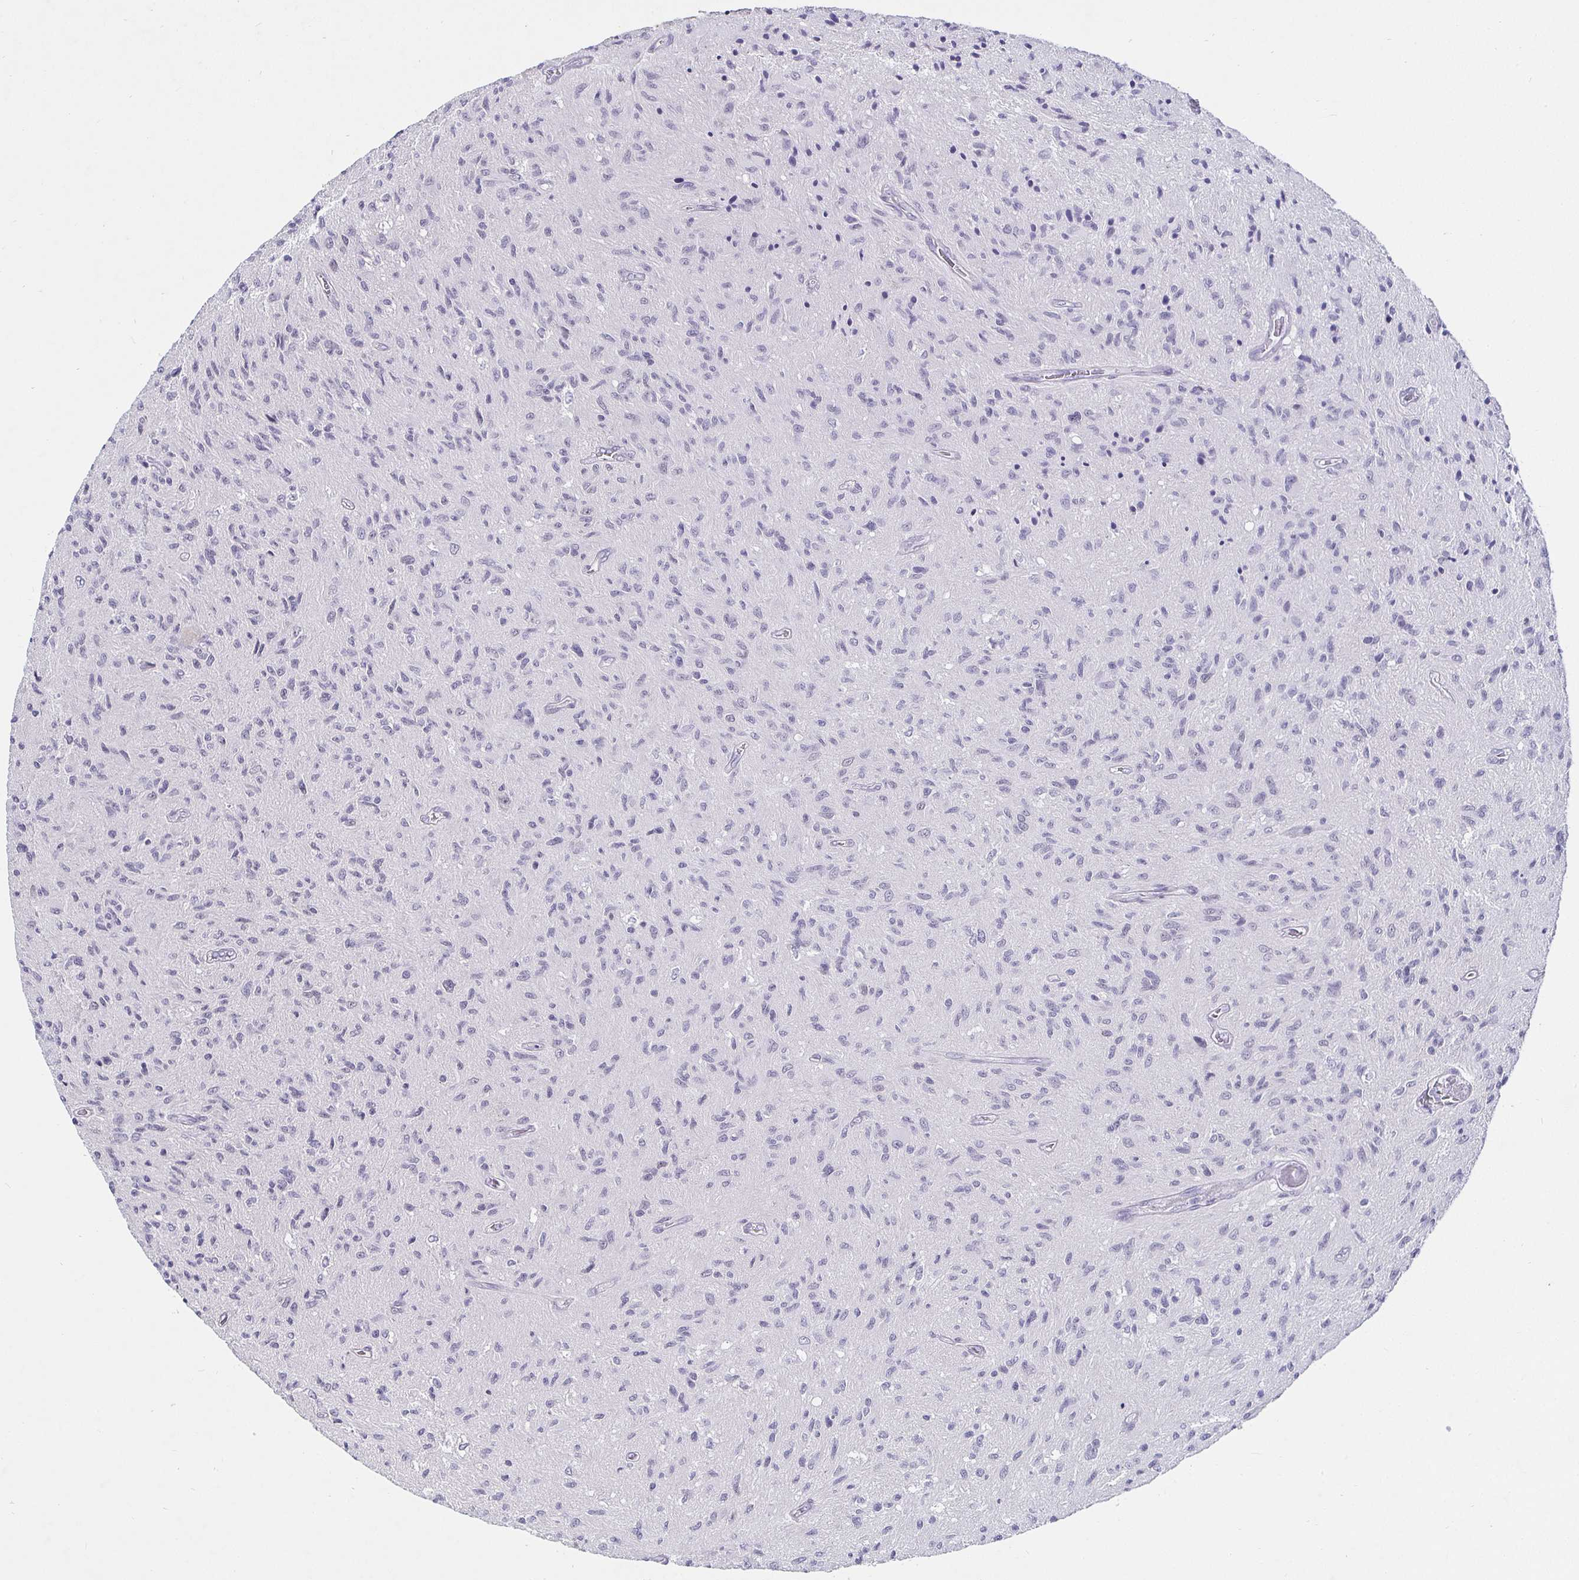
{"staining": {"intensity": "negative", "quantity": "none", "location": "none"}, "tissue": "glioma", "cell_type": "Tumor cells", "image_type": "cancer", "snomed": [{"axis": "morphology", "description": "Glioma, malignant, High grade"}, {"axis": "topography", "description": "Brain"}], "caption": "This is an immunohistochemistry micrograph of human glioma. There is no staining in tumor cells.", "gene": "MLH1", "patient": {"sex": "male", "age": 54}}